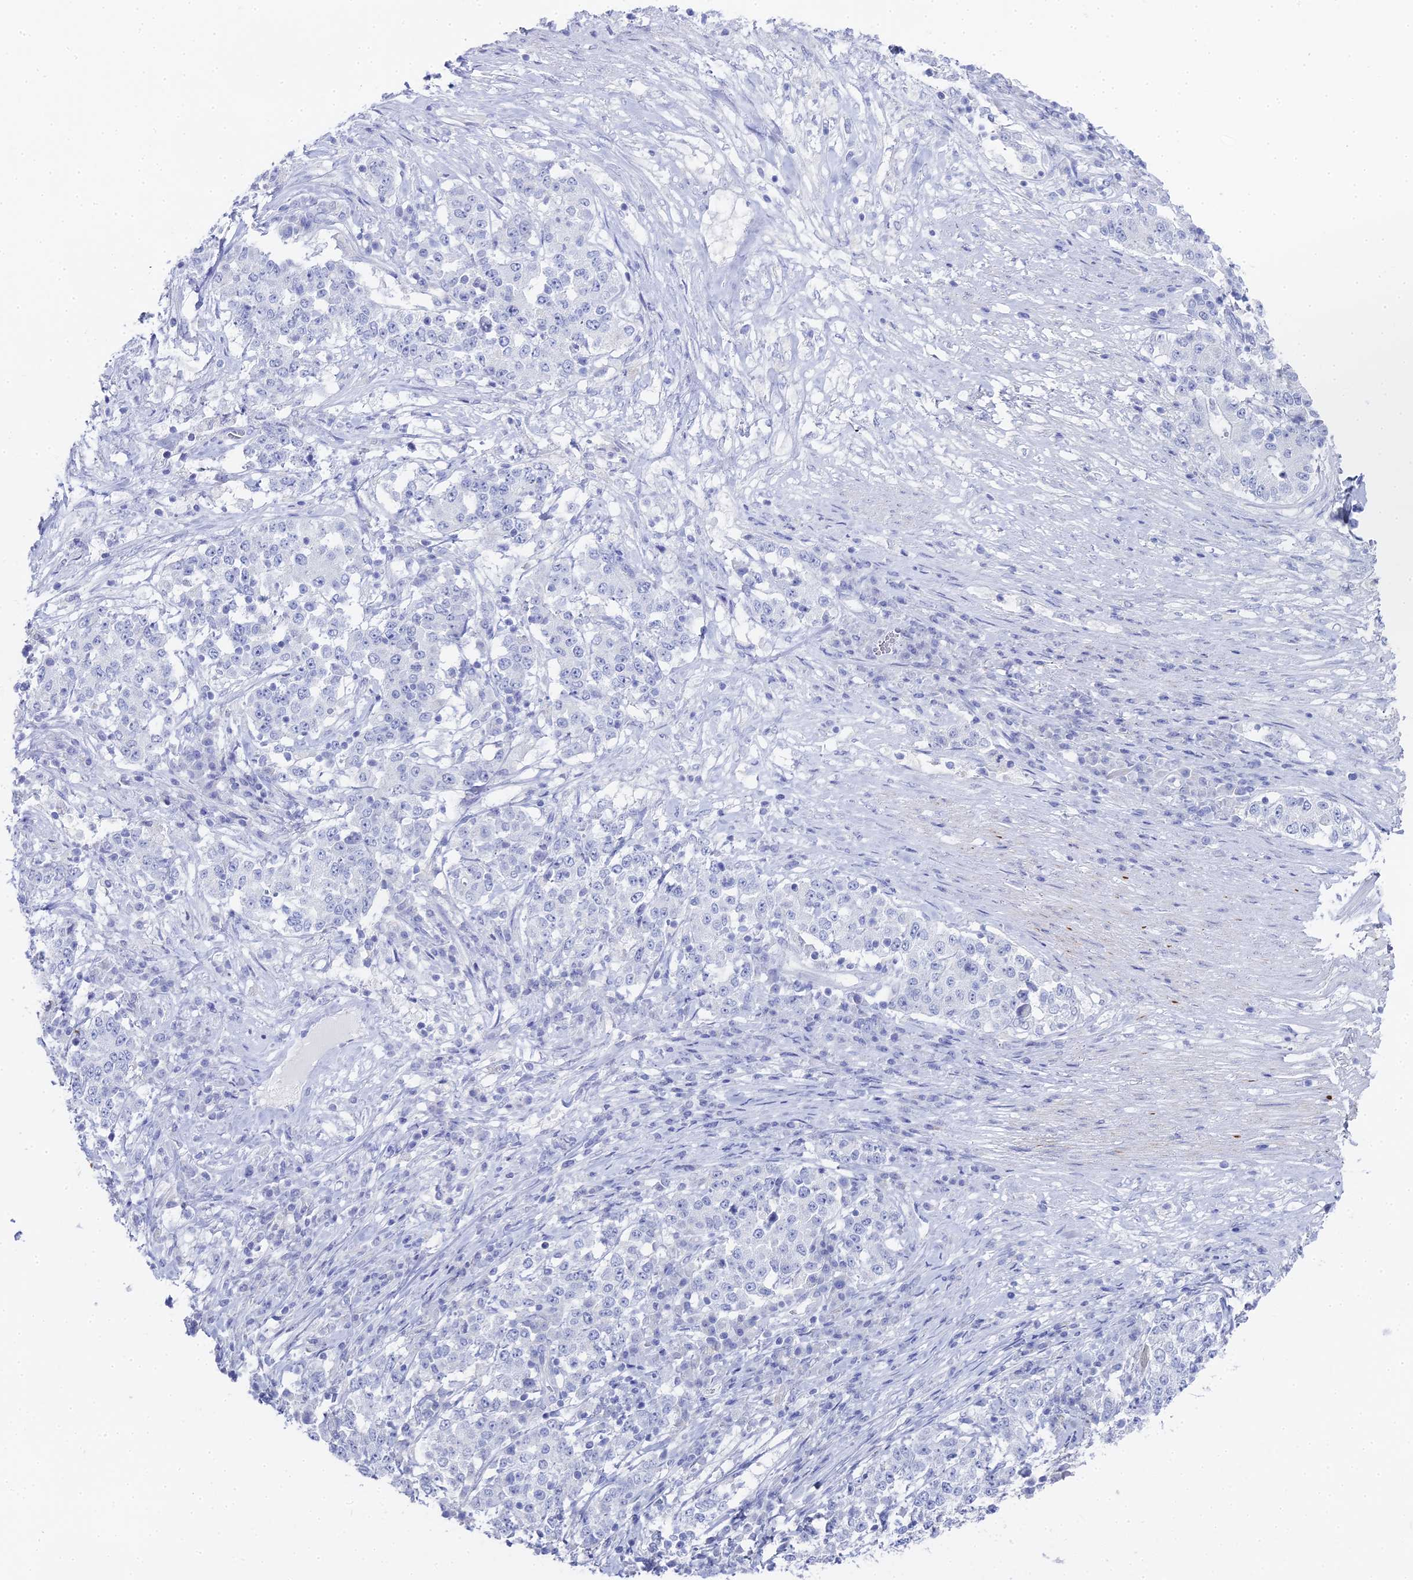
{"staining": {"intensity": "negative", "quantity": "none", "location": "none"}, "tissue": "stomach cancer", "cell_type": "Tumor cells", "image_type": "cancer", "snomed": [{"axis": "morphology", "description": "Adenocarcinoma, NOS"}, {"axis": "topography", "description": "Stomach"}], "caption": "Tumor cells are negative for protein expression in human adenocarcinoma (stomach). (DAB immunohistochemistry (IHC) with hematoxylin counter stain).", "gene": "ALPP", "patient": {"sex": "male", "age": 59}}